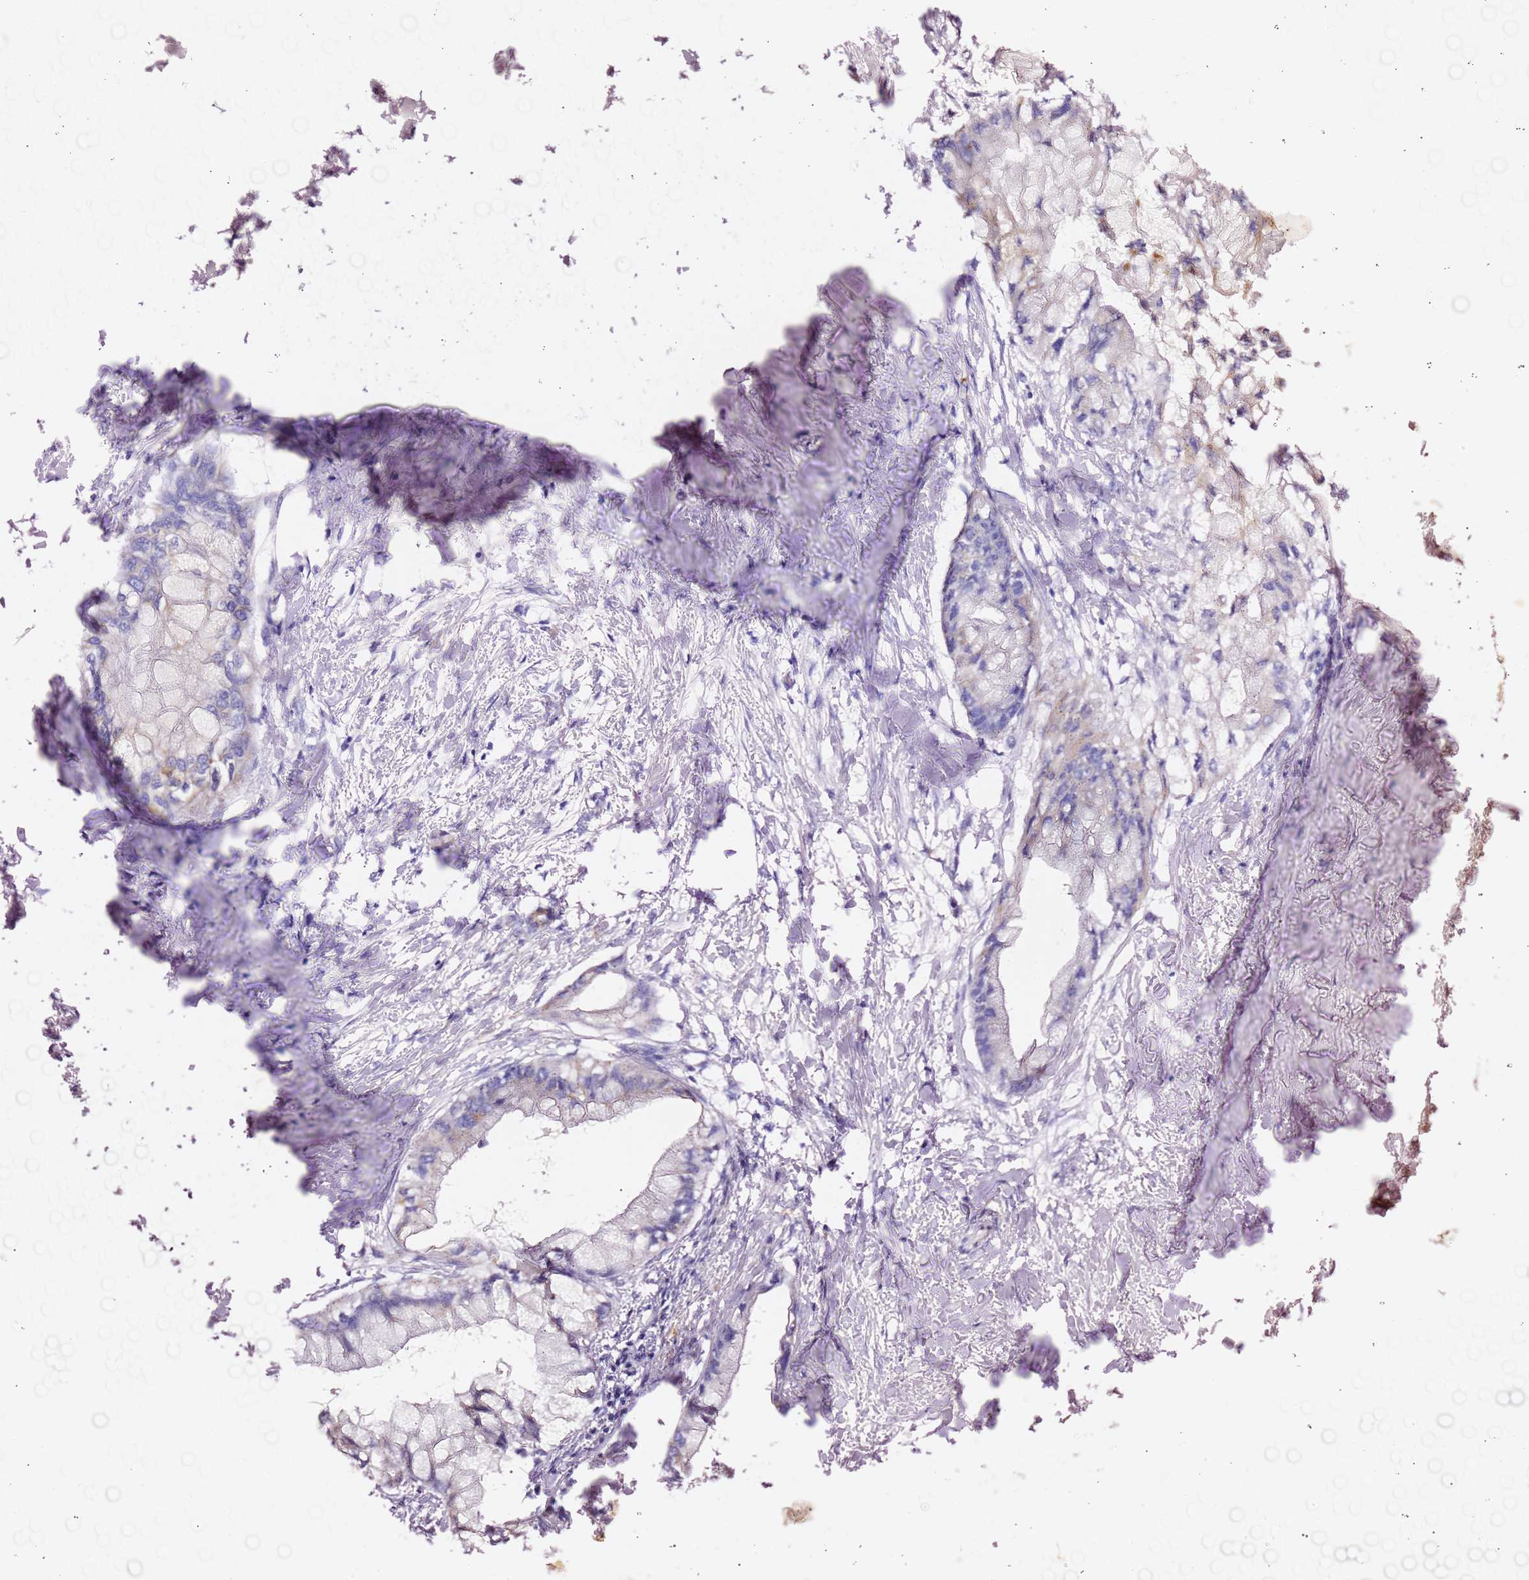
{"staining": {"intensity": "negative", "quantity": "none", "location": "none"}, "tissue": "pancreatic cancer", "cell_type": "Tumor cells", "image_type": "cancer", "snomed": [{"axis": "morphology", "description": "Adenocarcinoma, NOS"}, {"axis": "topography", "description": "Pancreas"}], "caption": "Immunohistochemical staining of pancreatic cancer (adenocarcinoma) demonstrates no significant staining in tumor cells.", "gene": "KIF7", "patient": {"sex": "male", "age": 48}}